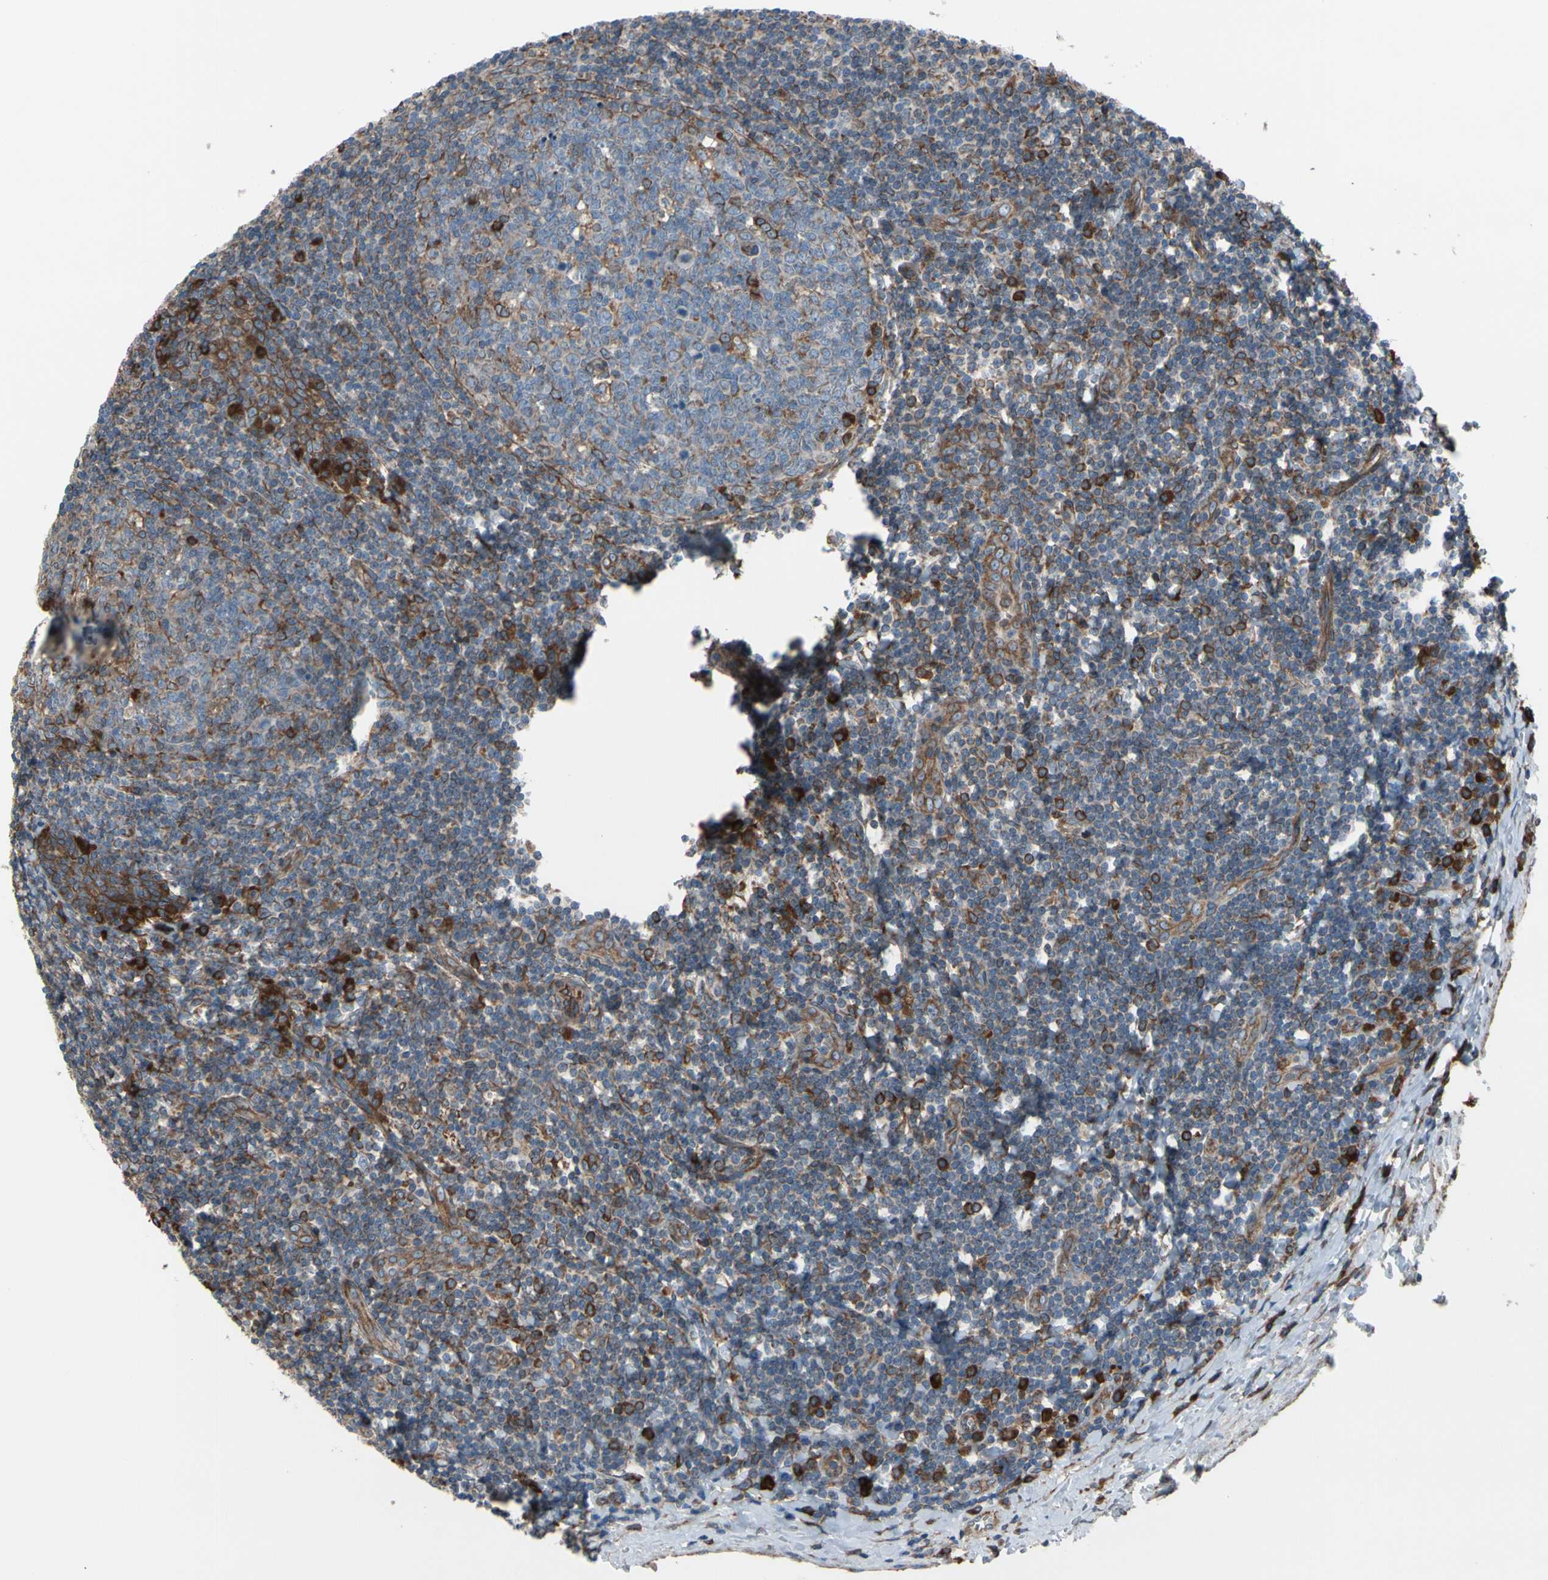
{"staining": {"intensity": "strong", "quantity": "<25%", "location": "cytoplasmic/membranous"}, "tissue": "tonsil", "cell_type": "Germinal center cells", "image_type": "normal", "snomed": [{"axis": "morphology", "description": "Normal tissue, NOS"}, {"axis": "topography", "description": "Tonsil"}], "caption": "A brown stain shows strong cytoplasmic/membranous positivity of a protein in germinal center cells of benign human tonsil.", "gene": "CLCC1", "patient": {"sex": "male", "age": 31}}